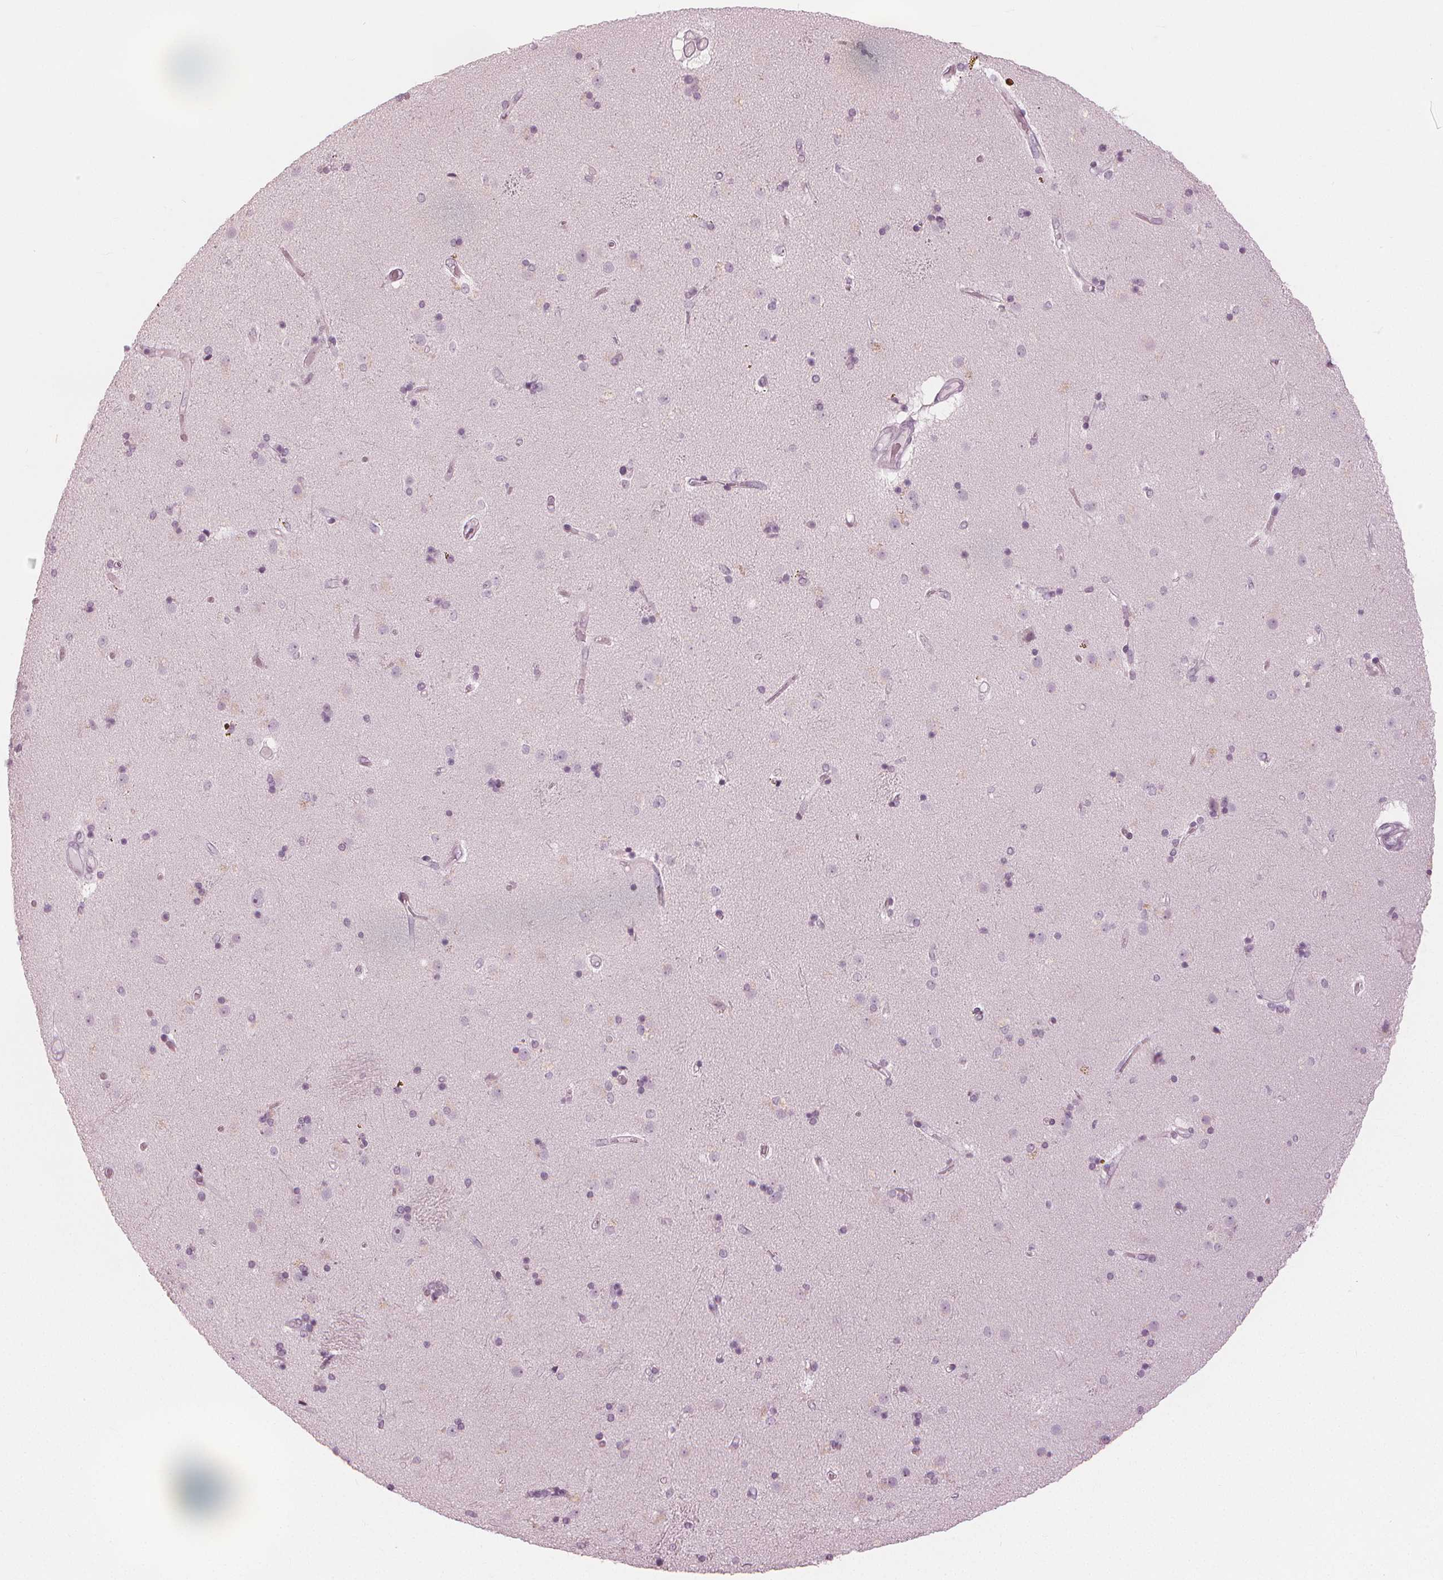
{"staining": {"intensity": "negative", "quantity": "none", "location": "none"}, "tissue": "caudate", "cell_type": "Glial cells", "image_type": "normal", "snomed": [{"axis": "morphology", "description": "Normal tissue, NOS"}, {"axis": "topography", "description": "Lateral ventricle wall"}], "caption": "Immunohistochemistry image of normal human caudate stained for a protein (brown), which displays no positivity in glial cells. The staining was performed using DAB (3,3'-diaminobenzidine) to visualize the protein expression in brown, while the nuclei were stained in blue with hematoxylin (Magnification: 20x).", "gene": "PAEP", "patient": {"sex": "female", "age": 71}}